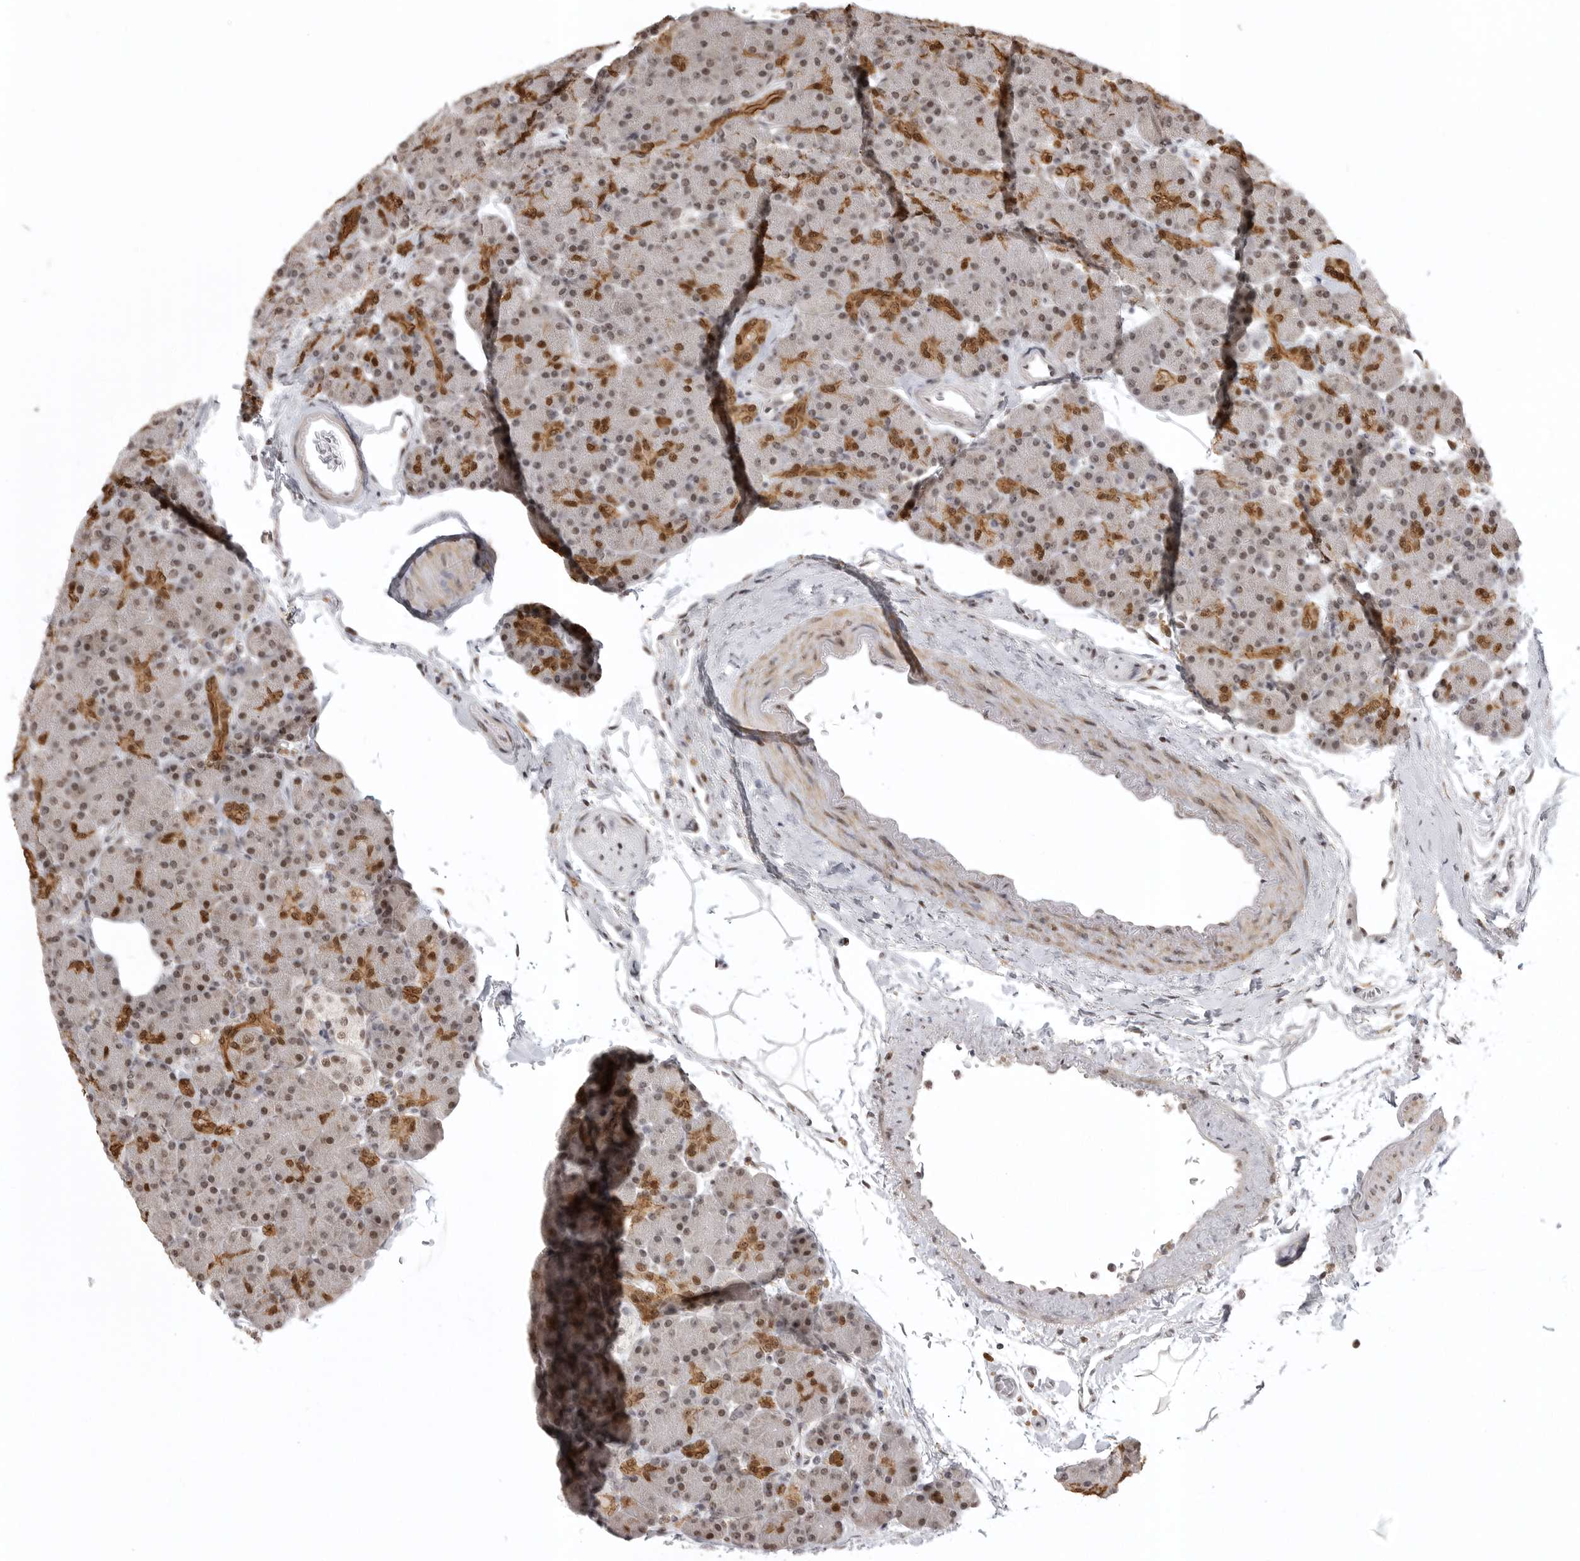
{"staining": {"intensity": "strong", "quantity": "25%-75%", "location": "nuclear"}, "tissue": "pancreas", "cell_type": "Exocrine glandular cells", "image_type": "normal", "snomed": [{"axis": "morphology", "description": "Normal tissue, NOS"}, {"axis": "topography", "description": "Pancreas"}], "caption": "DAB immunohistochemical staining of benign pancreas shows strong nuclear protein staining in approximately 25%-75% of exocrine glandular cells.", "gene": "ISG20L2", "patient": {"sex": "female", "age": 43}}